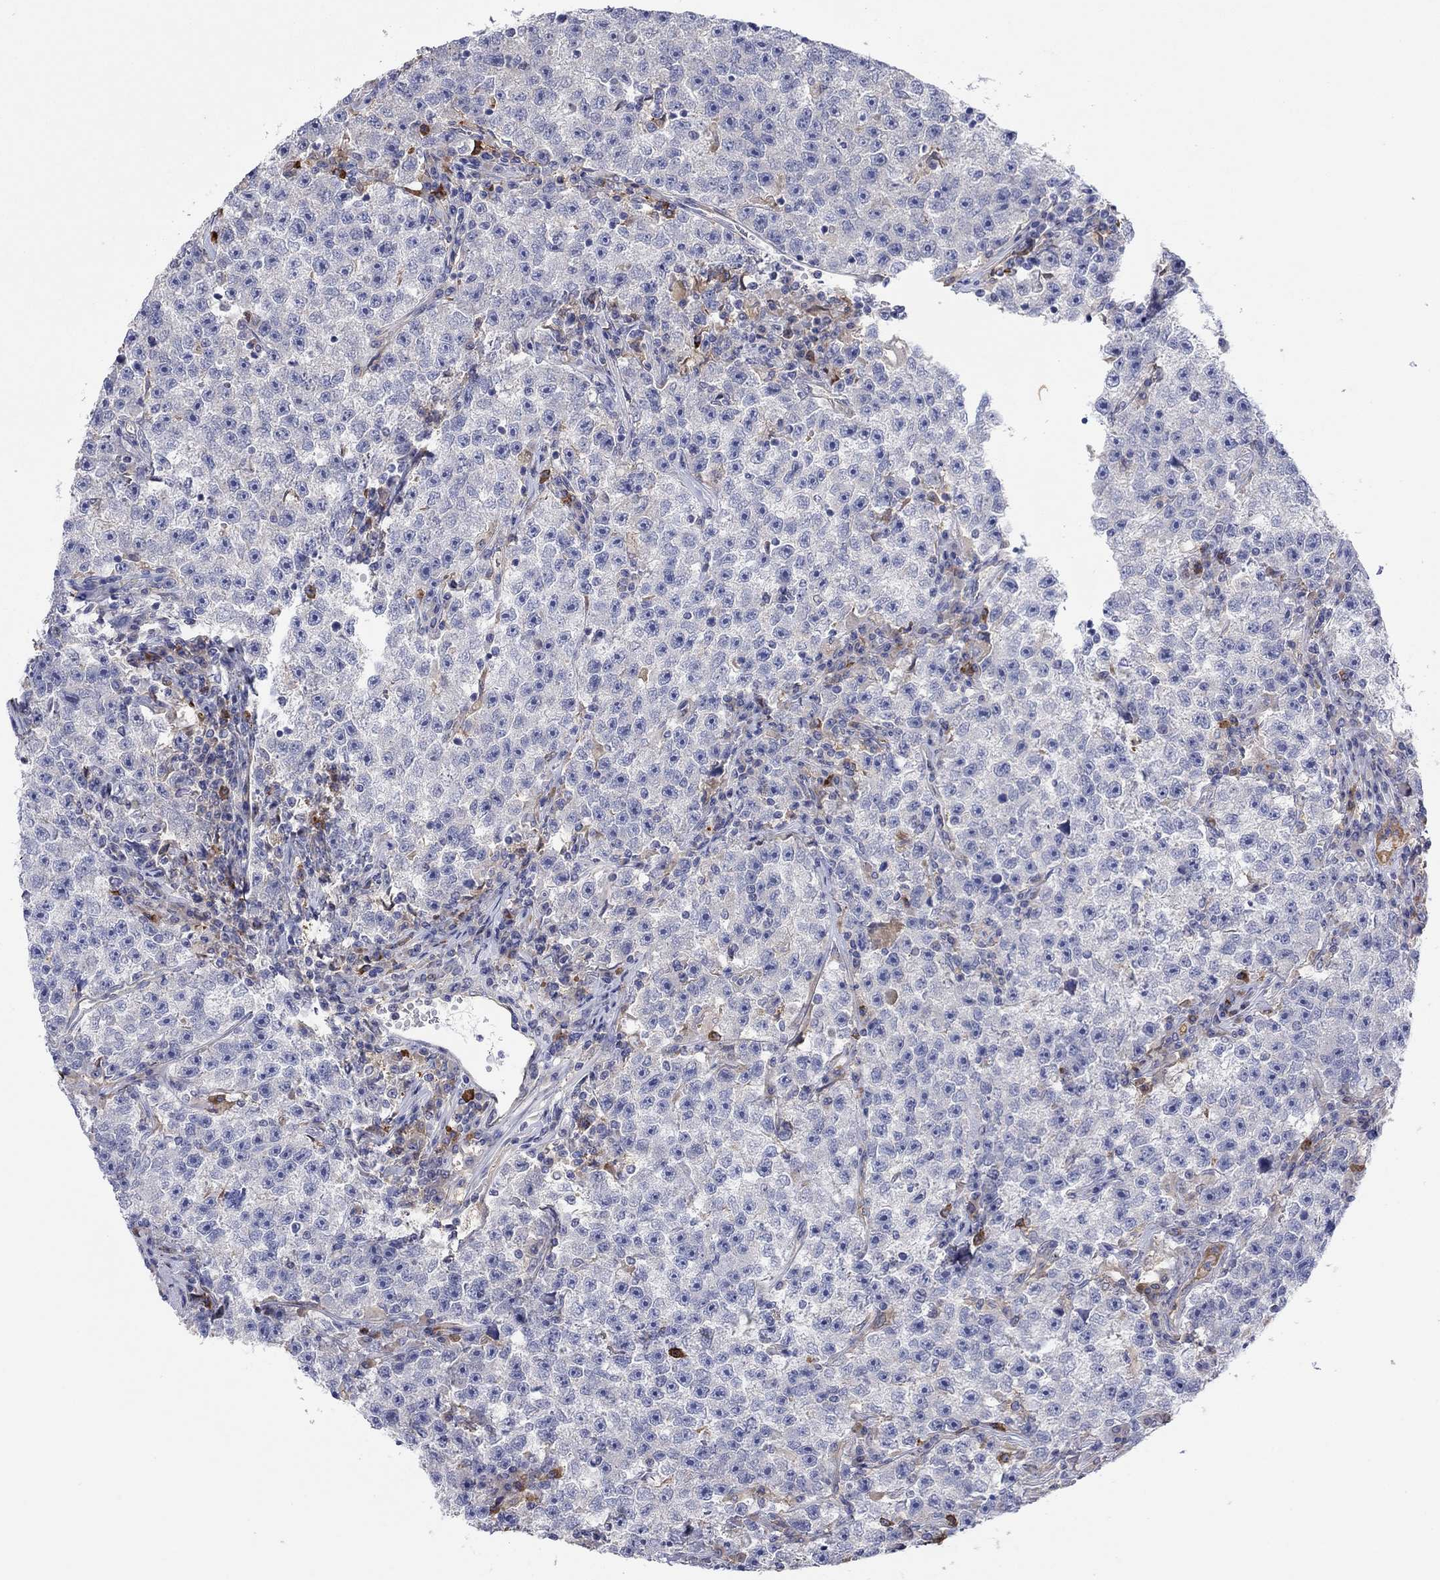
{"staining": {"intensity": "negative", "quantity": "none", "location": "none"}, "tissue": "testis cancer", "cell_type": "Tumor cells", "image_type": "cancer", "snomed": [{"axis": "morphology", "description": "Seminoma, NOS"}, {"axis": "topography", "description": "Testis"}], "caption": "A high-resolution micrograph shows immunohistochemistry (IHC) staining of testis cancer, which displays no significant staining in tumor cells. (DAB immunohistochemistry visualized using brightfield microscopy, high magnification).", "gene": "PLCL2", "patient": {"sex": "male", "age": 22}}